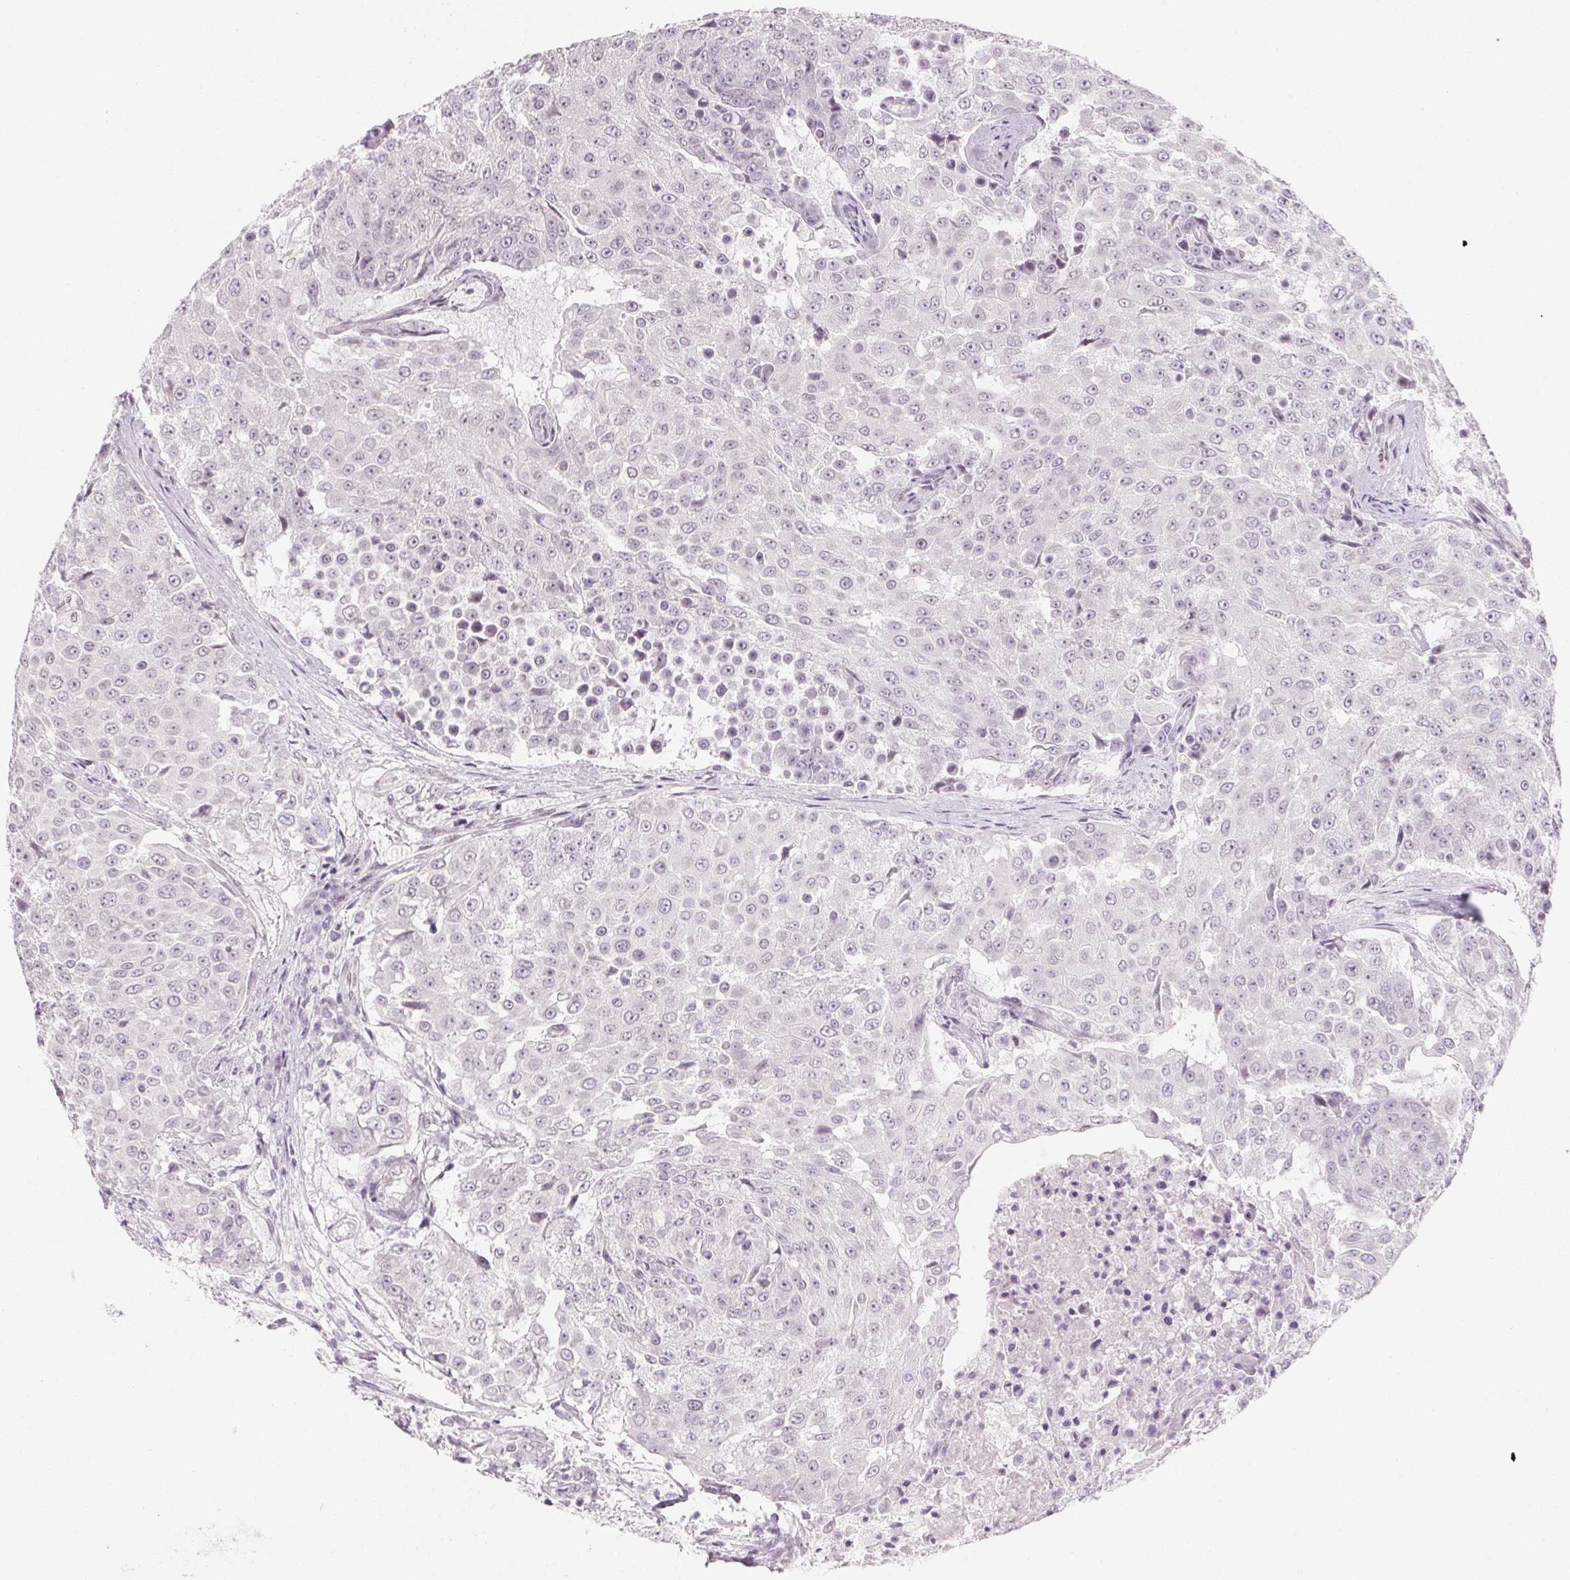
{"staining": {"intensity": "negative", "quantity": "none", "location": "none"}, "tissue": "urothelial cancer", "cell_type": "Tumor cells", "image_type": "cancer", "snomed": [{"axis": "morphology", "description": "Urothelial carcinoma, High grade"}, {"axis": "topography", "description": "Urinary bladder"}], "caption": "This is an IHC image of human urothelial carcinoma (high-grade). There is no positivity in tumor cells.", "gene": "KCNQ2", "patient": {"sex": "female", "age": 63}}